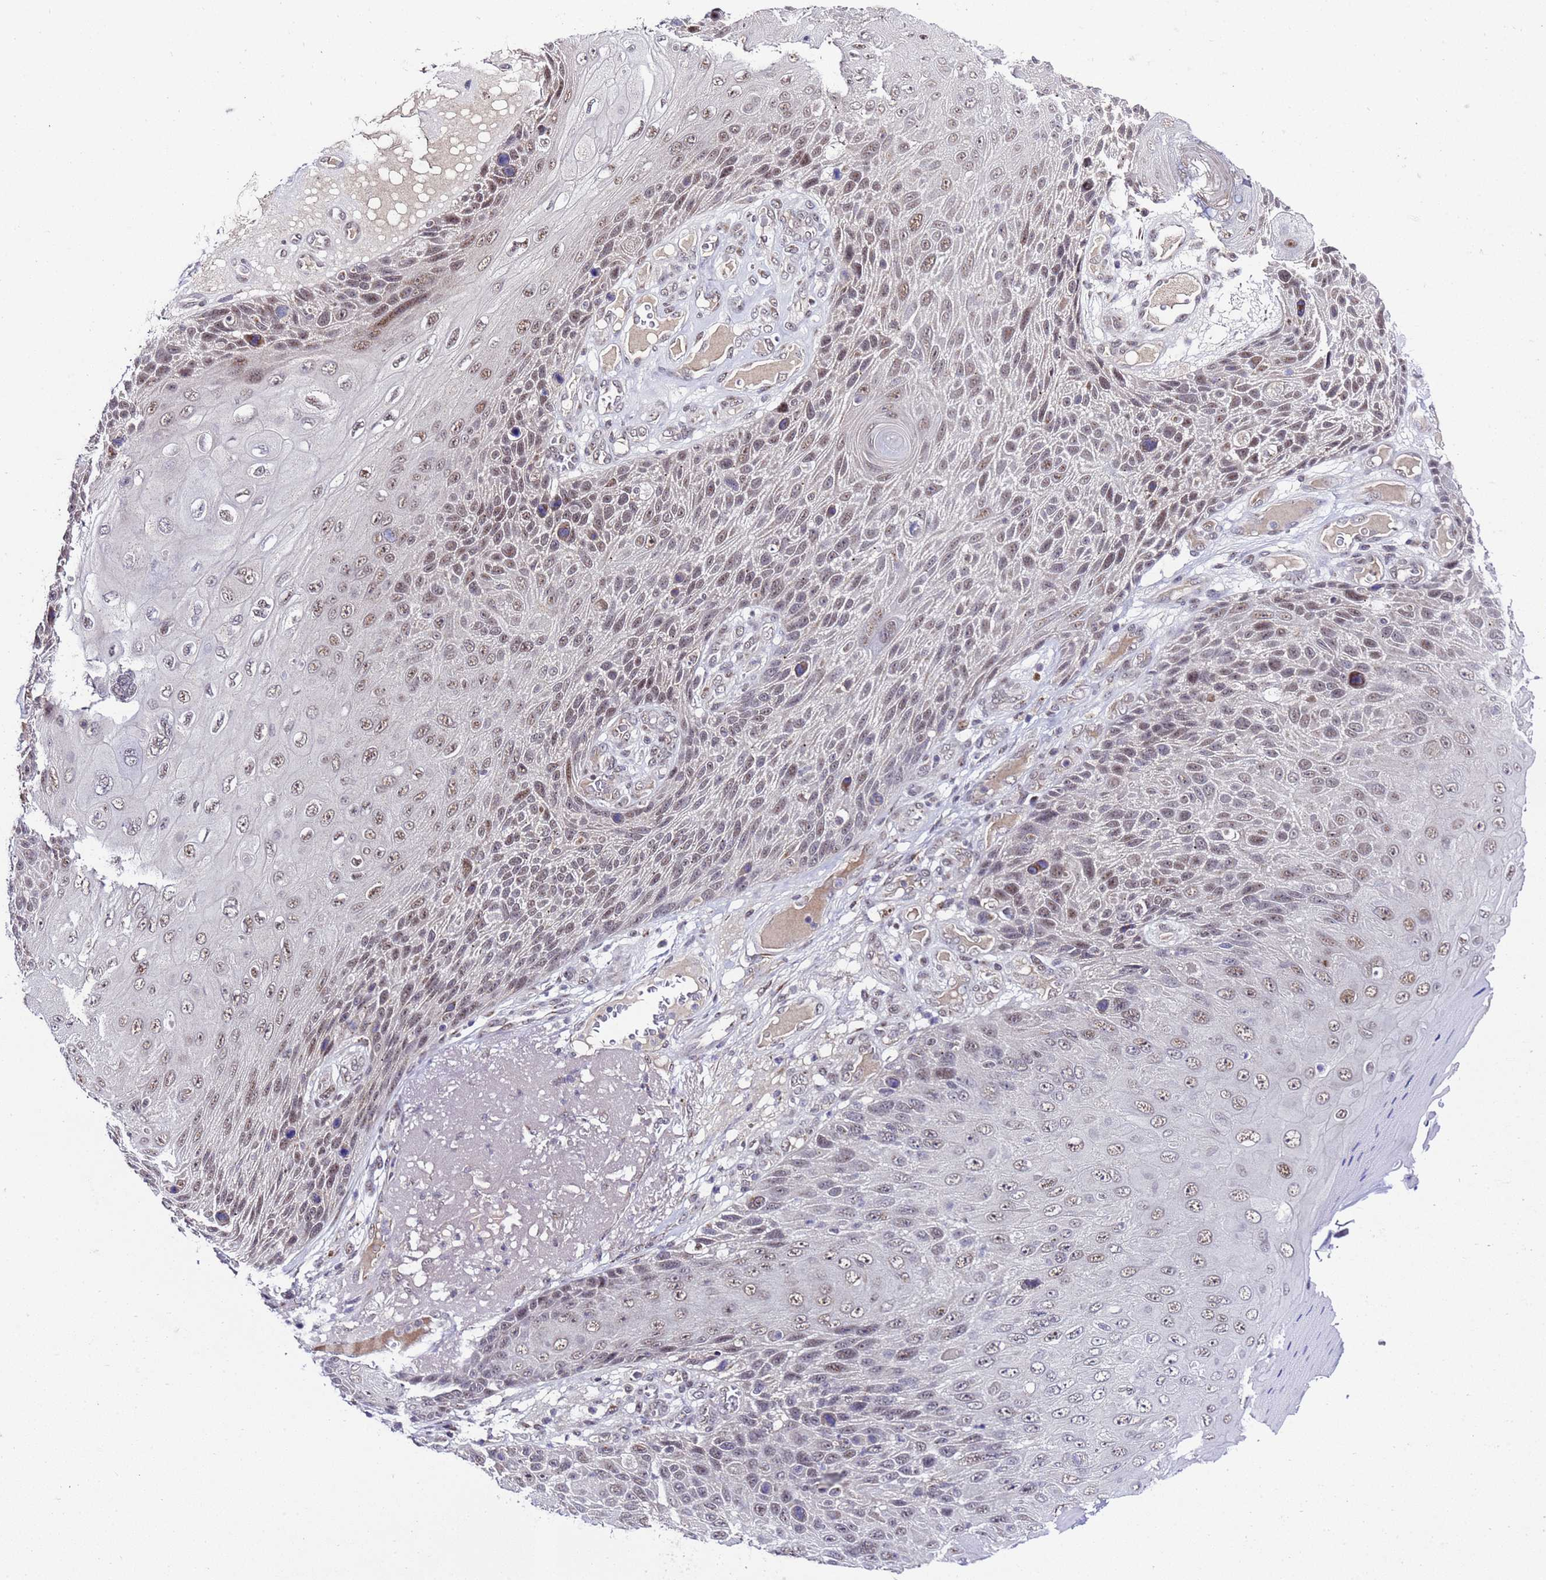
{"staining": {"intensity": "moderate", "quantity": "25%-75%", "location": "nuclear"}, "tissue": "skin cancer", "cell_type": "Tumor cells", "image_type": "cancer", "snomed": [{"axis": "morphology", "description": "Squamous cell carcinoma, NOS"}, {"axis": "topography", "description": "Skin"}], "caption": "Squamous cell carcinoma (skin) was stained to show a protein in brown. There is medium levels of moderate nuclear staining in about 25%-75% of tumor cells.", "gene": "C19orf47", "patient": {"sex": "female", "age": 88}}